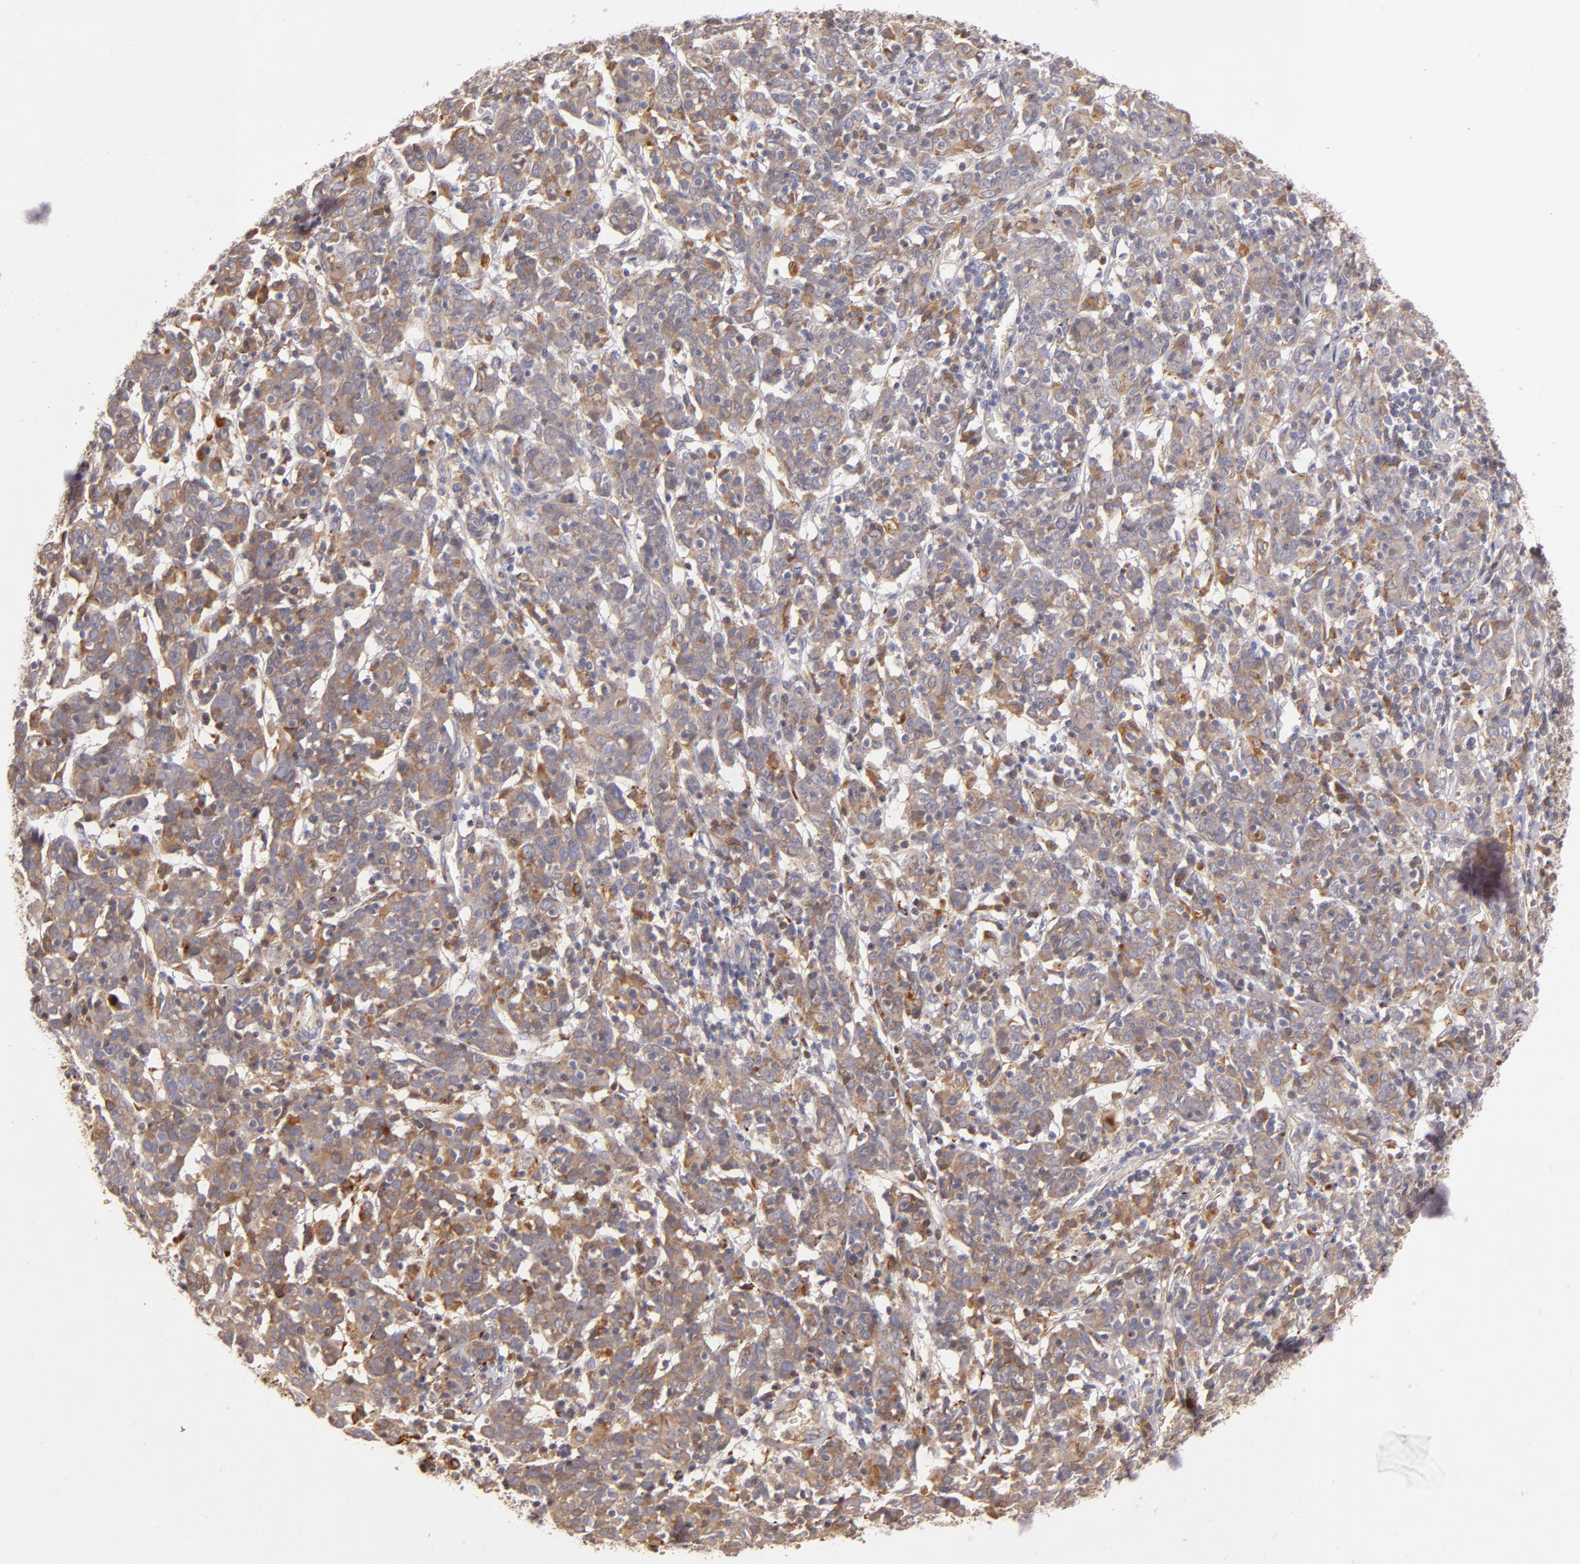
{"staining": {"intensity": "weak", "quantity": ">75%", "location": "cytoplasmic/membranous"}, "tissue": "cervical cancer", "cell_type": "Tumor cells", "image_type": "cancer", "snomed": [{"axis": "morphology", "description": "Normal tissue, NOS"}, {"axis": "morphology", "description": "Squamous cell carcinoma, NOS"}, {"axis": "topography", "description": "Cervix"}], "caption": "Immunohistochemical staining of squamous cell carcinoma (cervical) shows low levels of weak cytoplasmic/membranous protein positivity in about >75% of tumor cells. Ihc stains the protein in brown and the nuclei are stained blue.", "gene": "CFB", "patient": {"sex": "female", "age": 67}}